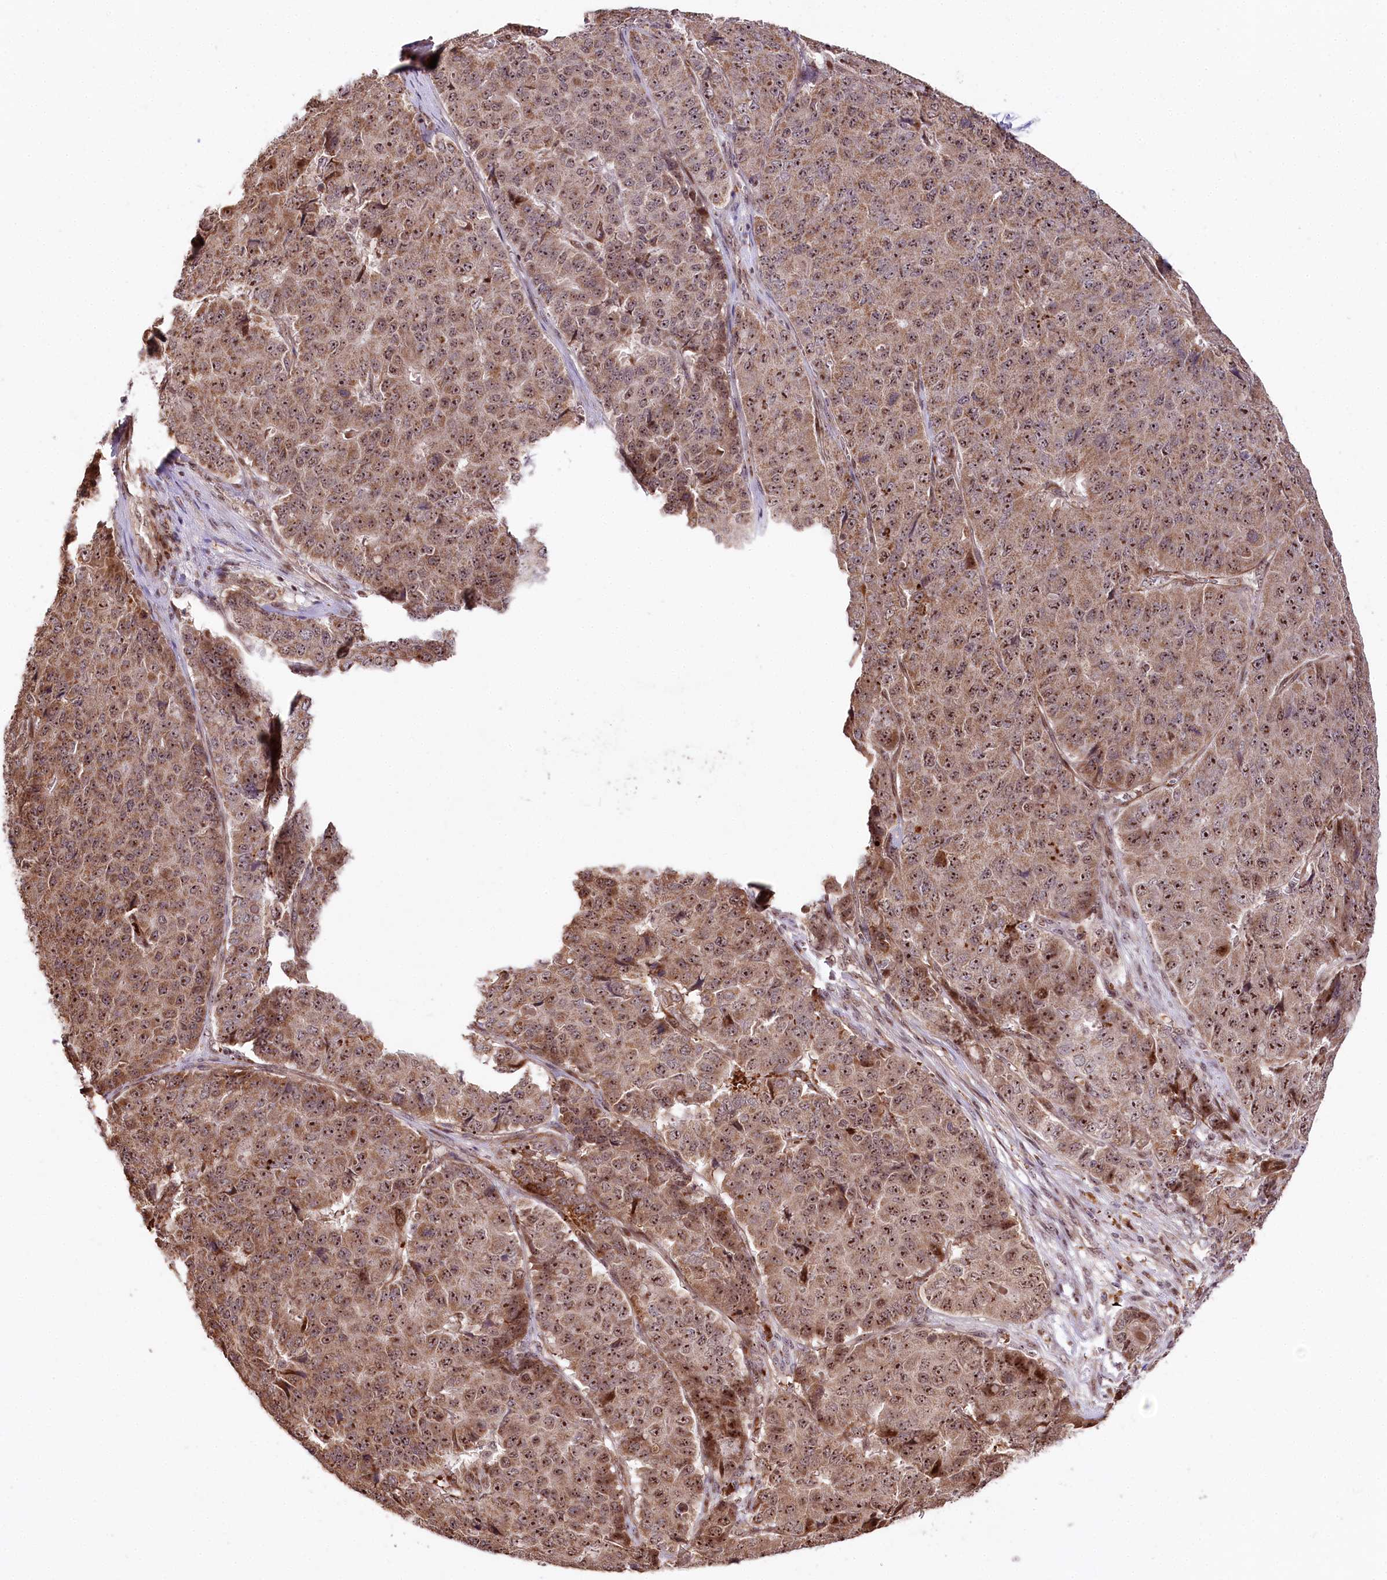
{"staining": {"intensity": "moderate", "quantity": ">75%", "location": "cytoplasmic/membranous,nuclear"}, "tissue": "pancreatic cancer", "cell_type": "Tumor cells", "image_type": "cancer", "snomed": [{"axis": "morphology", "description": "Adenocarcinoma, NOS"}, {"axis": "topography", "description": "Pancreas"}], "caption": "Pancreatic adenocarcinoma stained with DAB (3,3'-diaminobenzidine) immunohistochemistry (IHC) shows medium levels of moderate cytoplasmic/membranous and nuclear staining in approximately >75% of tumor cells.", "gene": "DMP1", "patient": {"sex": "male", "age": 50}}